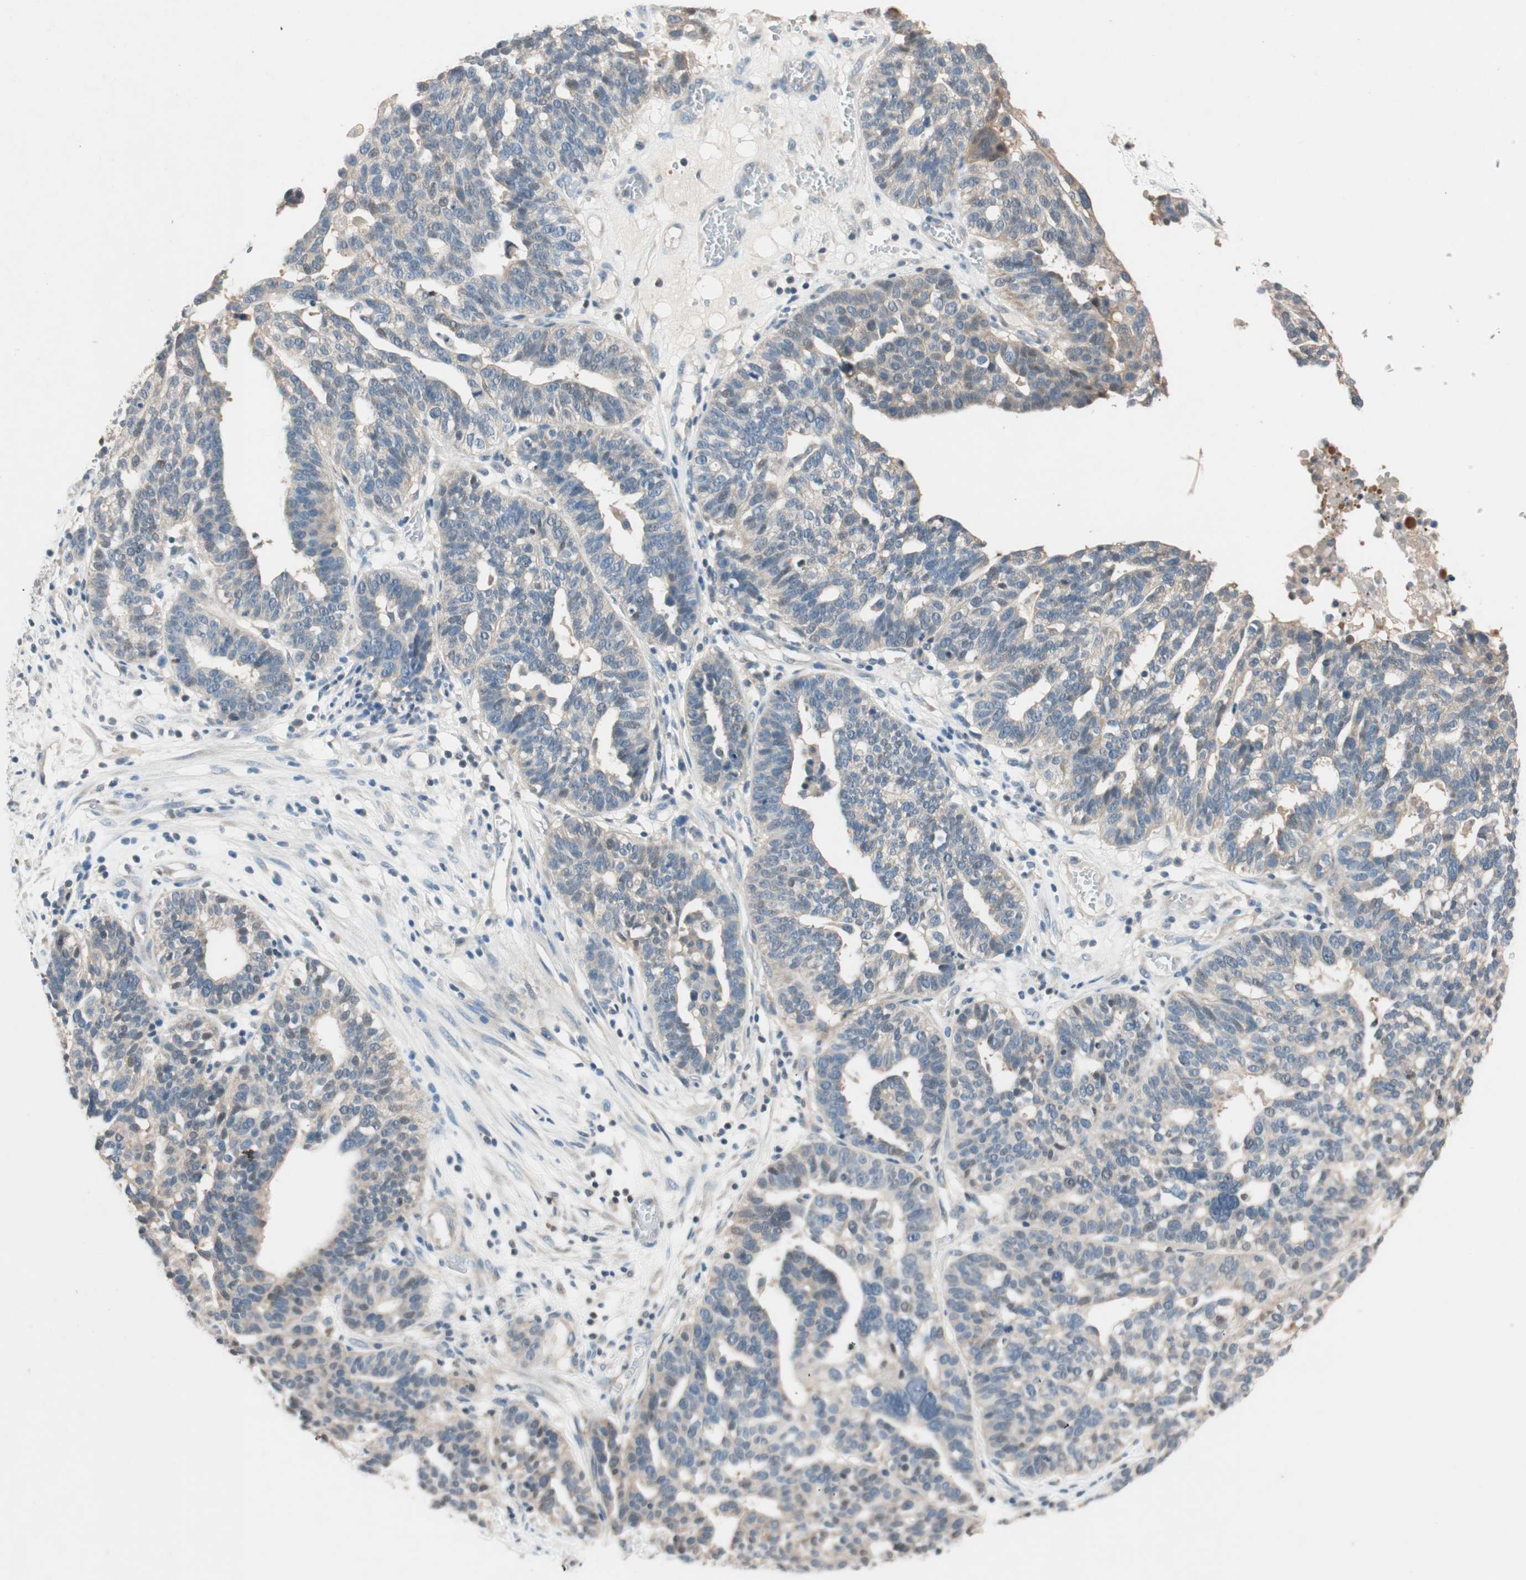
{"staining": {"intensity": "negative", "quantity": "none", "location": "none"}, "tissue": "ovarian cancer", "cell_type": "Tumor cells", "image_type": "cancer", "snomed": [{"axis": "morphology", "description": "Cystadenocarcinoma, serous, NOS"}, {"axis": "topography", "description": "Ovary"}], "caption": "Immunohistochemistry (IHC) micrograph of neoplastic tissue: ovarian cancer stained with DAB (3,3'-diaminobenzidine) reveals no significant protein positivity in tumor cells.", "gene": "SERPINB5", "patient": {"sex": "female", "age": 59}}